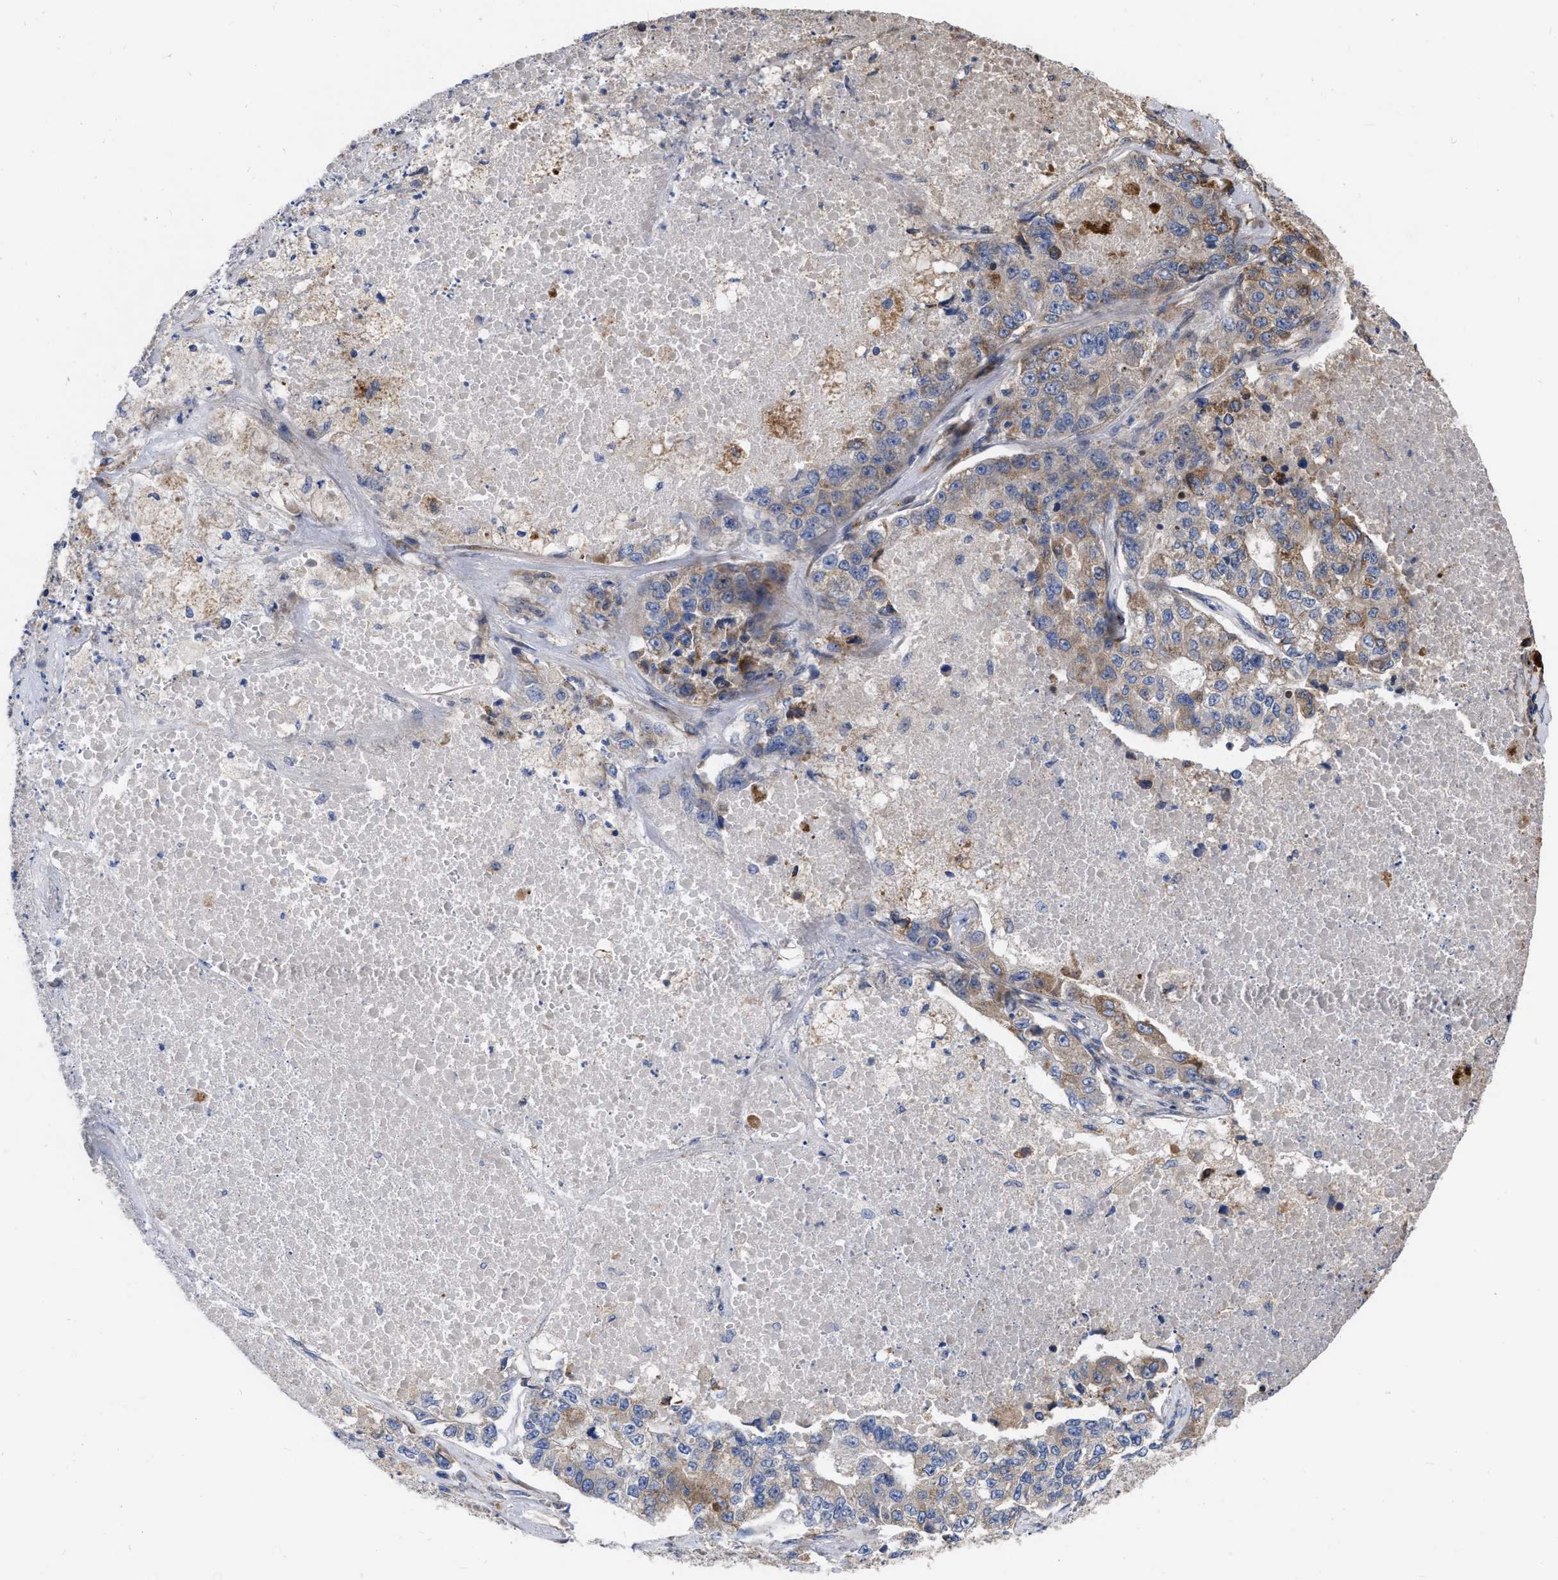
{"staining": {"intensity": "moderate", "quantity": "<25%", "location": "cytoplasmic/membranous"}, "tissue": "lung cancer", "cell_type": "Tumor cells", "image_type": "cancer", "snomed": [{"axis": "morphology", "description": "Adenocarcinoma, NOS"}, {"axis": "topography", "description": "Lung"}], "caption": "Immunohistochemical staining of lung cancer reveals low levels of moderate cytoplasmic/membranous protein positivity in approximately <25% of tumor cells.", "gene": "MLST8", "patient": {"sex": "male", "age": 49}}